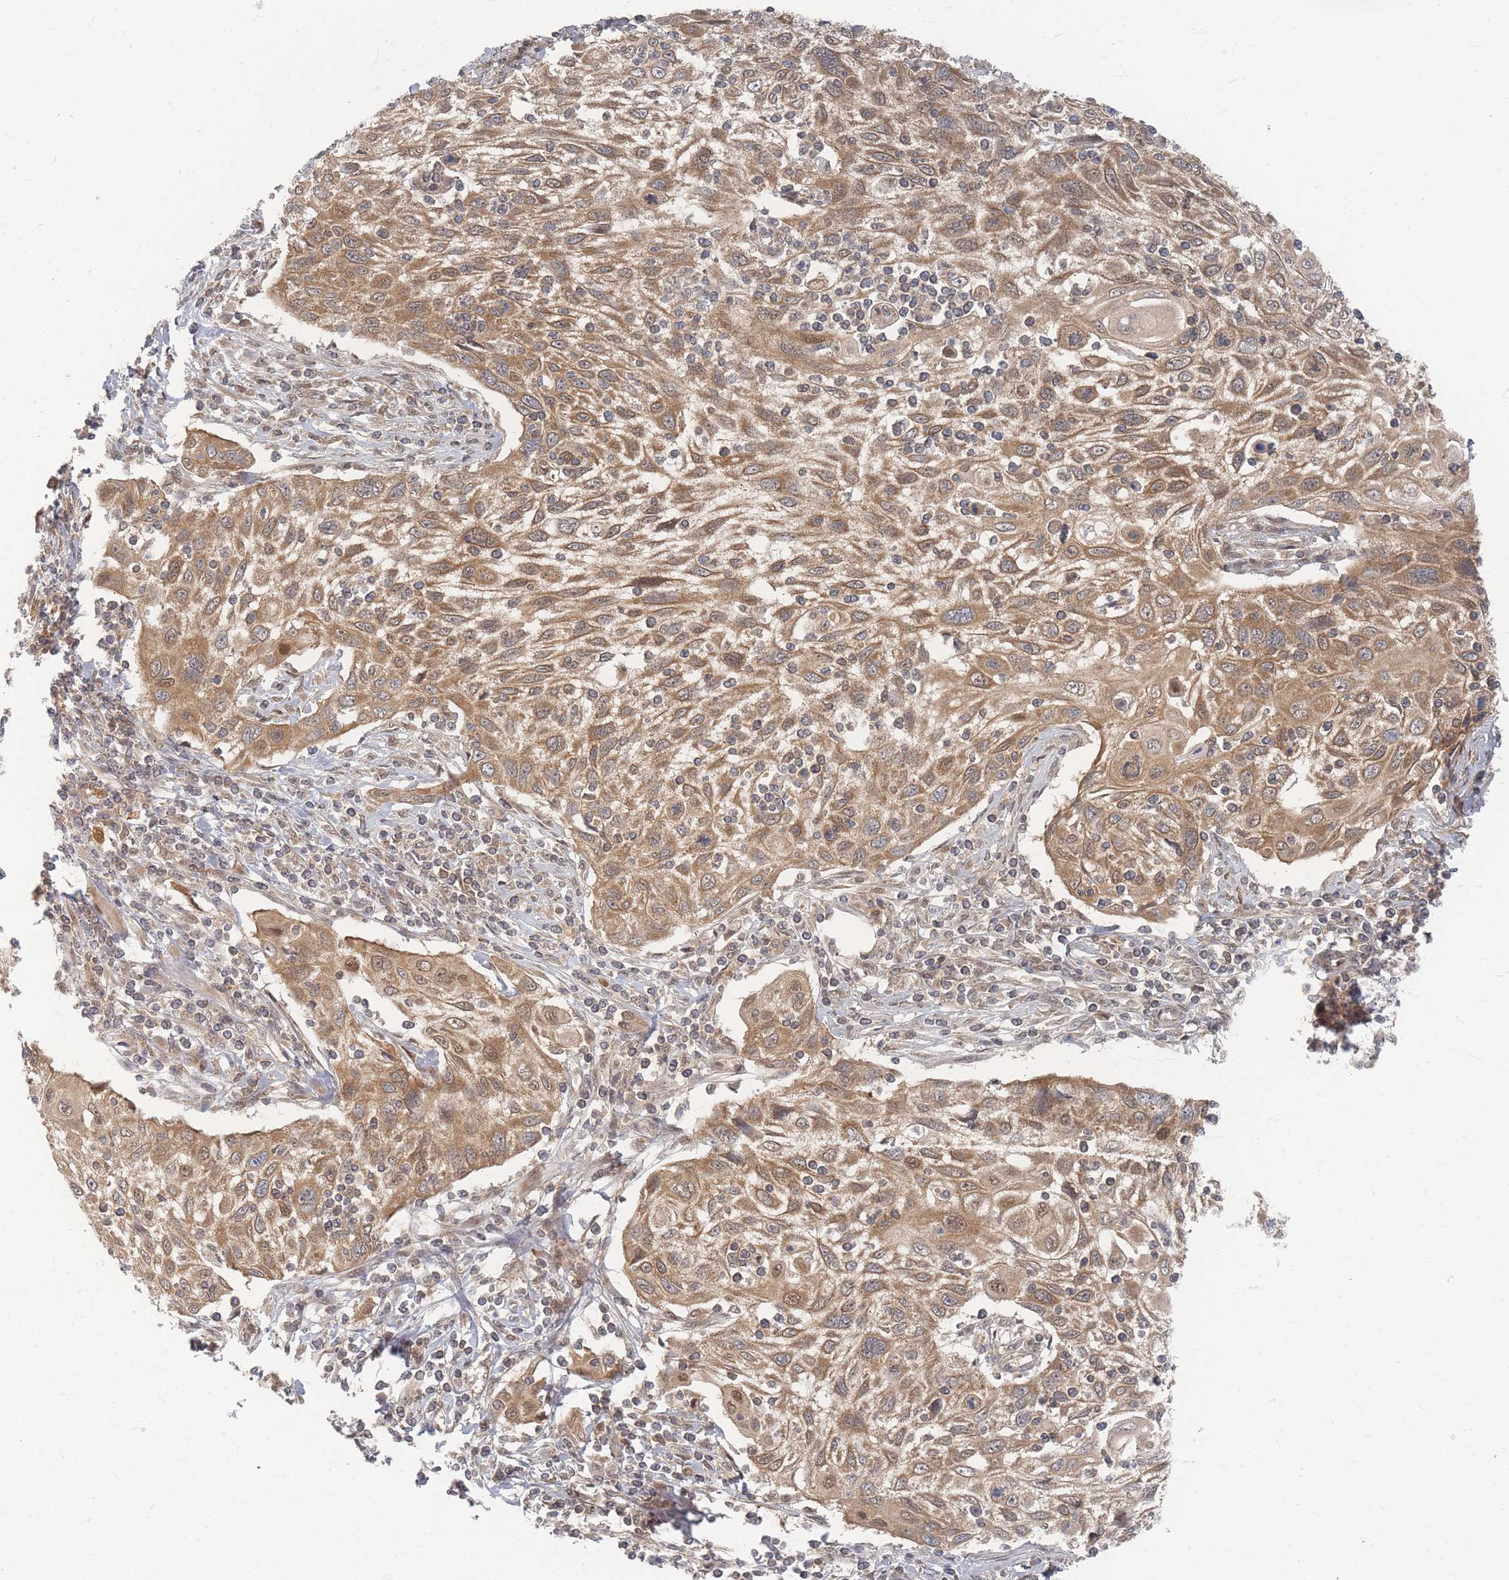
{"staining": {"intensity": "moderate", "quantity": ">75%", "location": "cytoplasmic/membranous"}, "tissue": "cervical cancer", "cell_type": "Tumor cells", "image_type": "cancer", "snomed": [{"axis": "morphology", "description": "Squamous cell carcinoma, NOS"}, {"axis": "topography", "description": "Cervix"}], "caption": "Immunohistochemistry (IHC) (DAB) staining of human cervical cancer exhibits moderate cytoplasmic/membranous protein expression in approximately >75% of tumor cells. (IHC, brightfield microscopy, high magnification).", "gene": "PSMD9", "patient": {"sex": "female", "age": 70}}